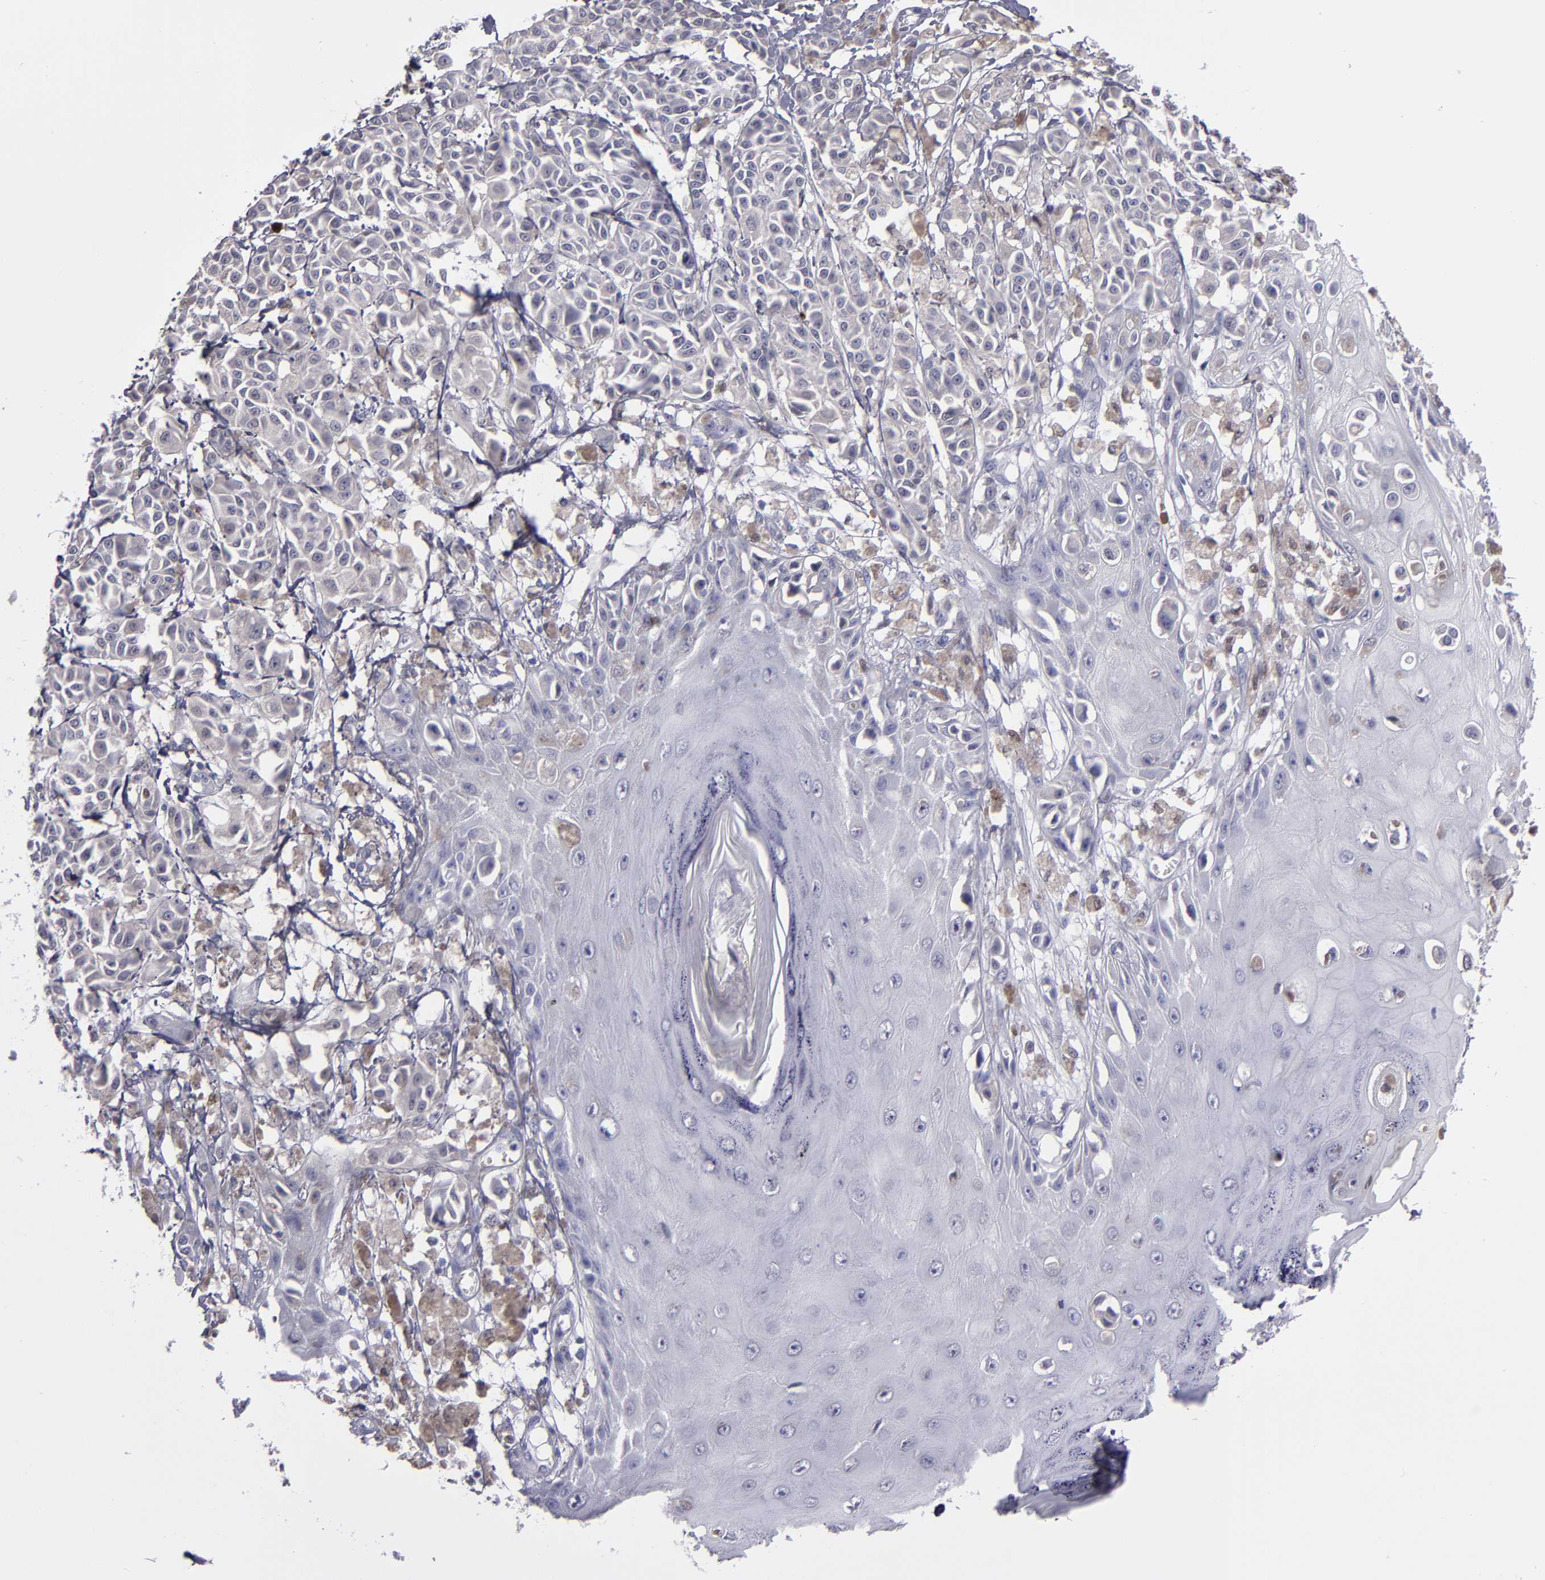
{"staining": {"intensity": "weak", "quantity": "25%-75%", "location": "cytoplasmic/membranous"}, "tissue": "melanoma", "cell_type": "Tumor cells", "image_type": "cancer", "snomed": [{"axis": "morphology", "description": "Malignant melanoma, NOS"}, {"axis": "topography", "description": "Skin"}], "caption": "IHC staining of melanoma, which shows low levels of weak cytoplasmic/membranous staining in approximately 25%-75% of tumor cells indicating weak cytoplasmic/membranous protein positivity. The staining was performed using DAB (brown) for protein detection and nuclei were counterstained in hematoxylin (blue).", "gene": "IRF8", "patient": {"sex": "male", "age": 76}}